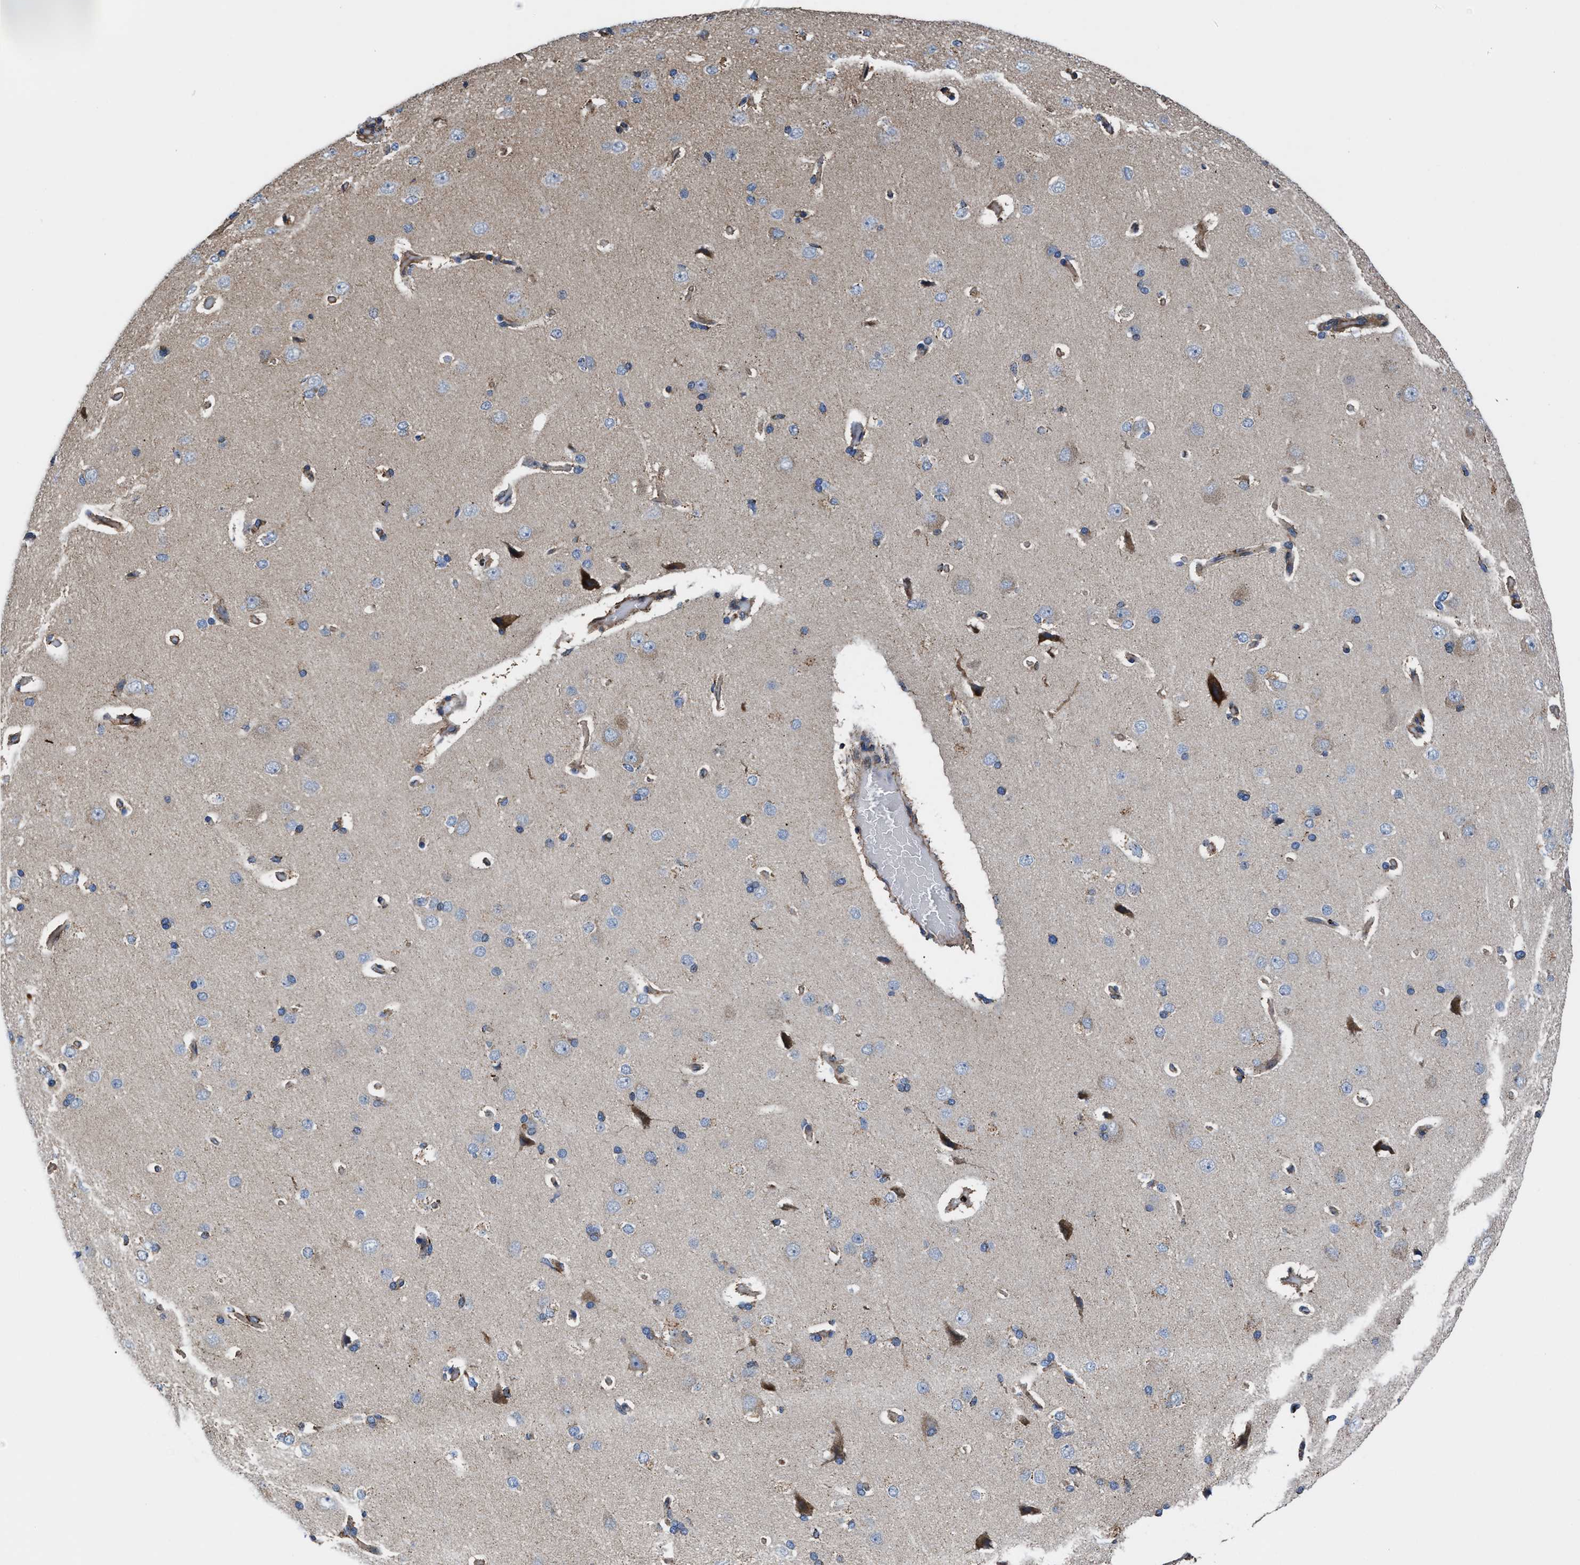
{"staining": {"intensity": "moderate", "quantity": ">75%", "location": "cytoplasmic/membranous"}, "tissue": "cerebral cortex", "cell_type": "Endothelial cells", "image_type": "normal", "snomed": [{"axis": "morphology", "description": "Normal tissue, NOS"}, {"axis": "topography", "description": "Cerebral cortex"}], "caption": "A brown stain labels moderate cytoplasmic/membranous expression of a protein in endothelial cells of benign cerebral cortex. (IHC, brightfield microscopy, high magnification).", "gene": "PRR15L", "patient": {"sex": "male", "age": 62}}